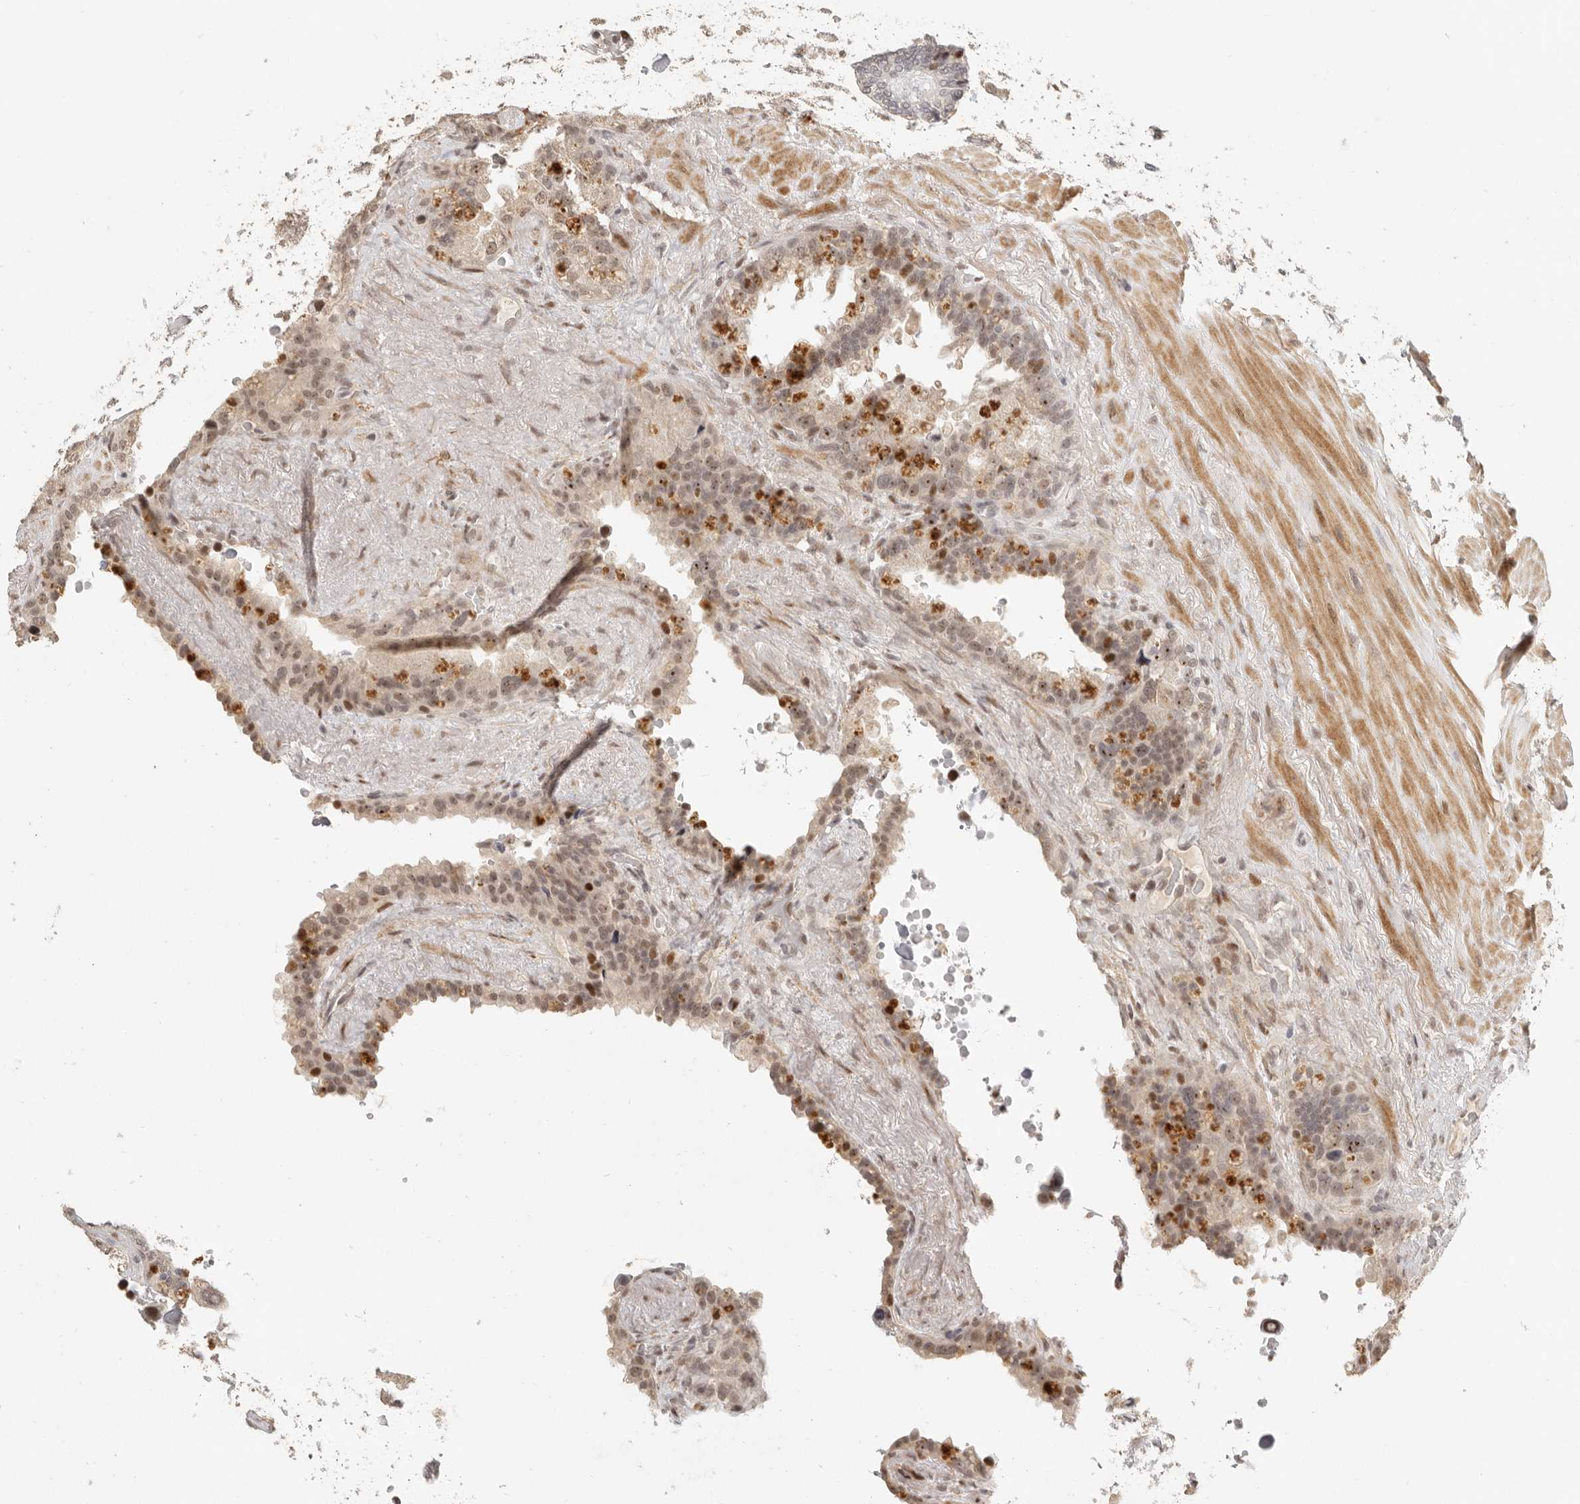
{"staining": {"intensity": "moderate", "quantity": "25%-75%", "location": "cytoplasmic/membranous,nuclear"}, "tissue": "seminal vesicle", "cell_type": "Glandular cells", "image_type": "normal", "snomed": [{"axis": "morphology", "description": "Normal tissue, NOS"}, {"axis": "topography", "description": "Seminal veicle"}], "caption": "Immunohistochemistry of unremarkable seminal vesicle exhibits medium levels of moderate cytoplasmic/membranous,nuclear staining in about 25%-75% of glandular cells.", "gene": "GPBP1L1", "patient": {"sex": "male", "age": 80}}